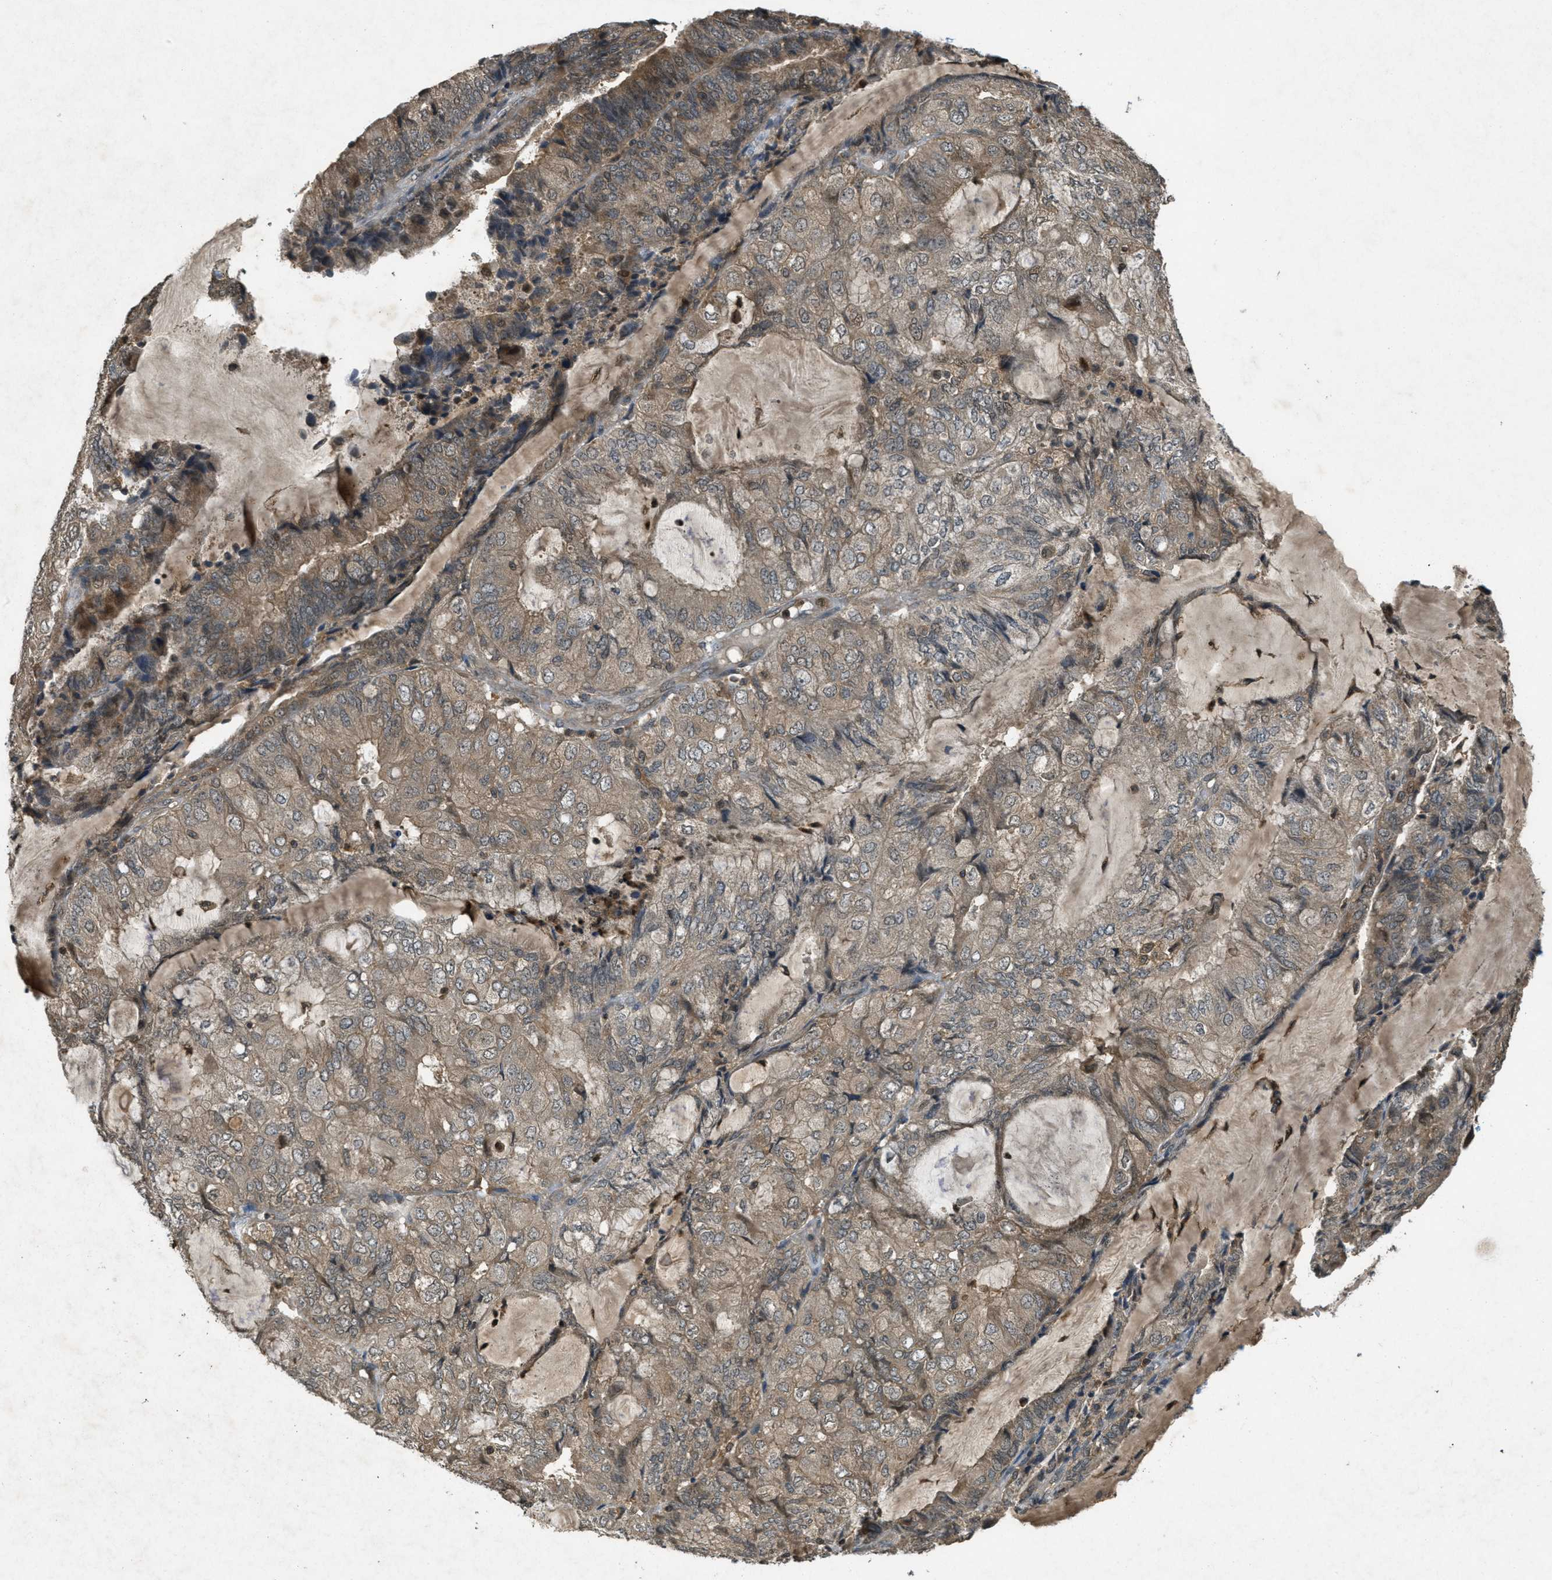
{"staining": {"intensity": "moderate", "quantity": ">75%", "location": "cytoplasmic/membranous"}, "tissue": "endometrial cancer", "cell_type": "Tumor cells", "image_type": "cancer", "snomed": [{"axis": "morphology", "description": "Adenocarcinoma, NOS"}, {"axis": "topography", "description": "Endometrium"}], "caption": "A brown stain highlights moderate cytoplasmic/membranous expression of a protein in endometrial cancer tumor cells. (DAB IHC with brightfield microscopy, high magnification).", "gene": "ATG7", "patient": {"sex": "female", "age": 81}}